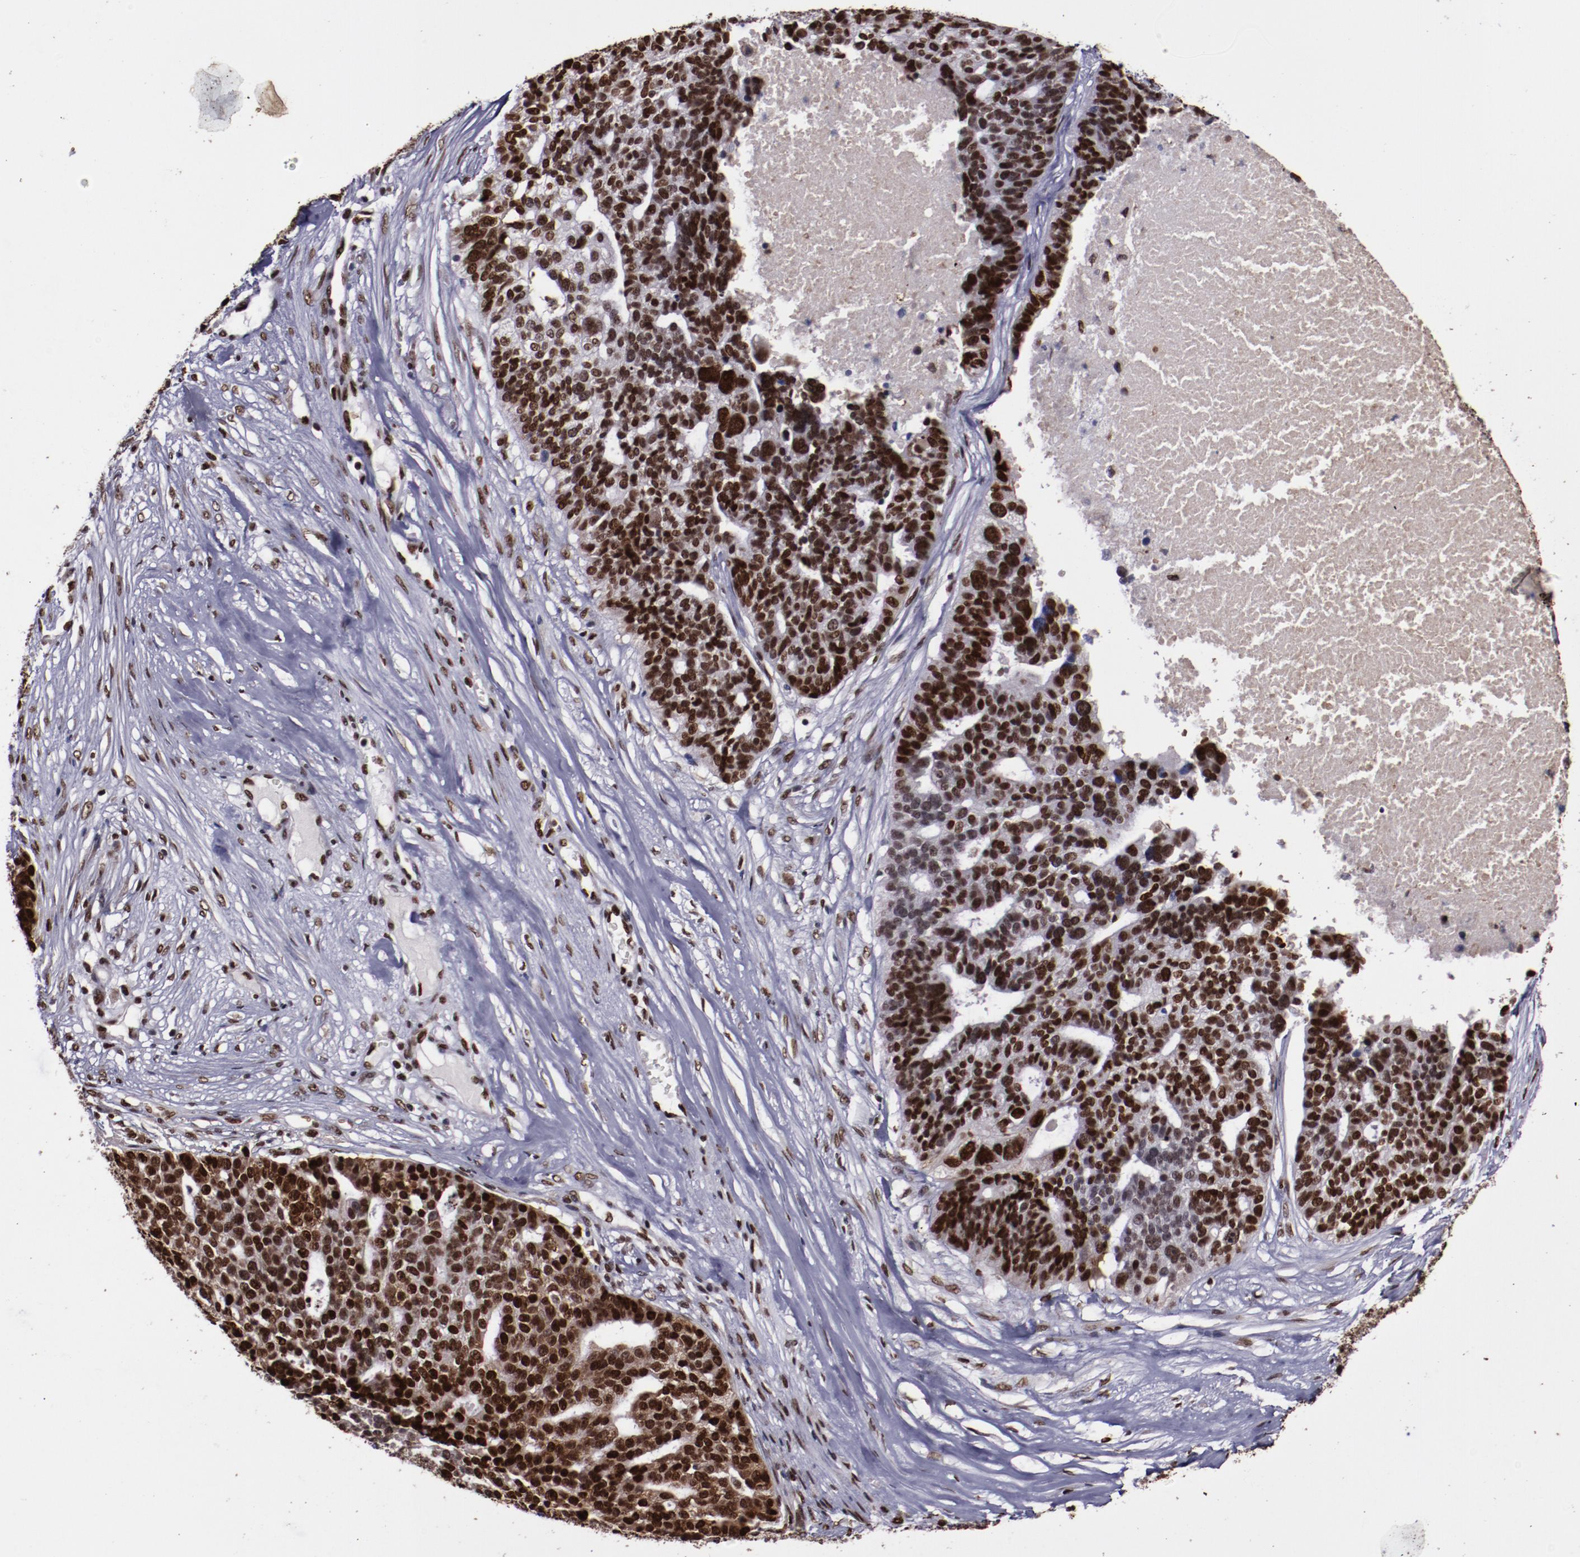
{"staining": {"intensity": "strong", "quantity": ">75%", "location": "nuclear"}, "tissue": "ovarian cancer", "cell_type": "Tumor cells", "image_type": "cancer", "snomed": [{"axis": "morphology", "description": "Cystadenocarcinoma, serous, NOS"}, {"axis": "topography", "description": "Ovary"}], "caption": "Tumor cells show high levels of strong nuclear staining in approximately >75% of cells in human ovarian cancer.", "gene": "APEX1", "patient": {"sex": "female", "age": 59}}